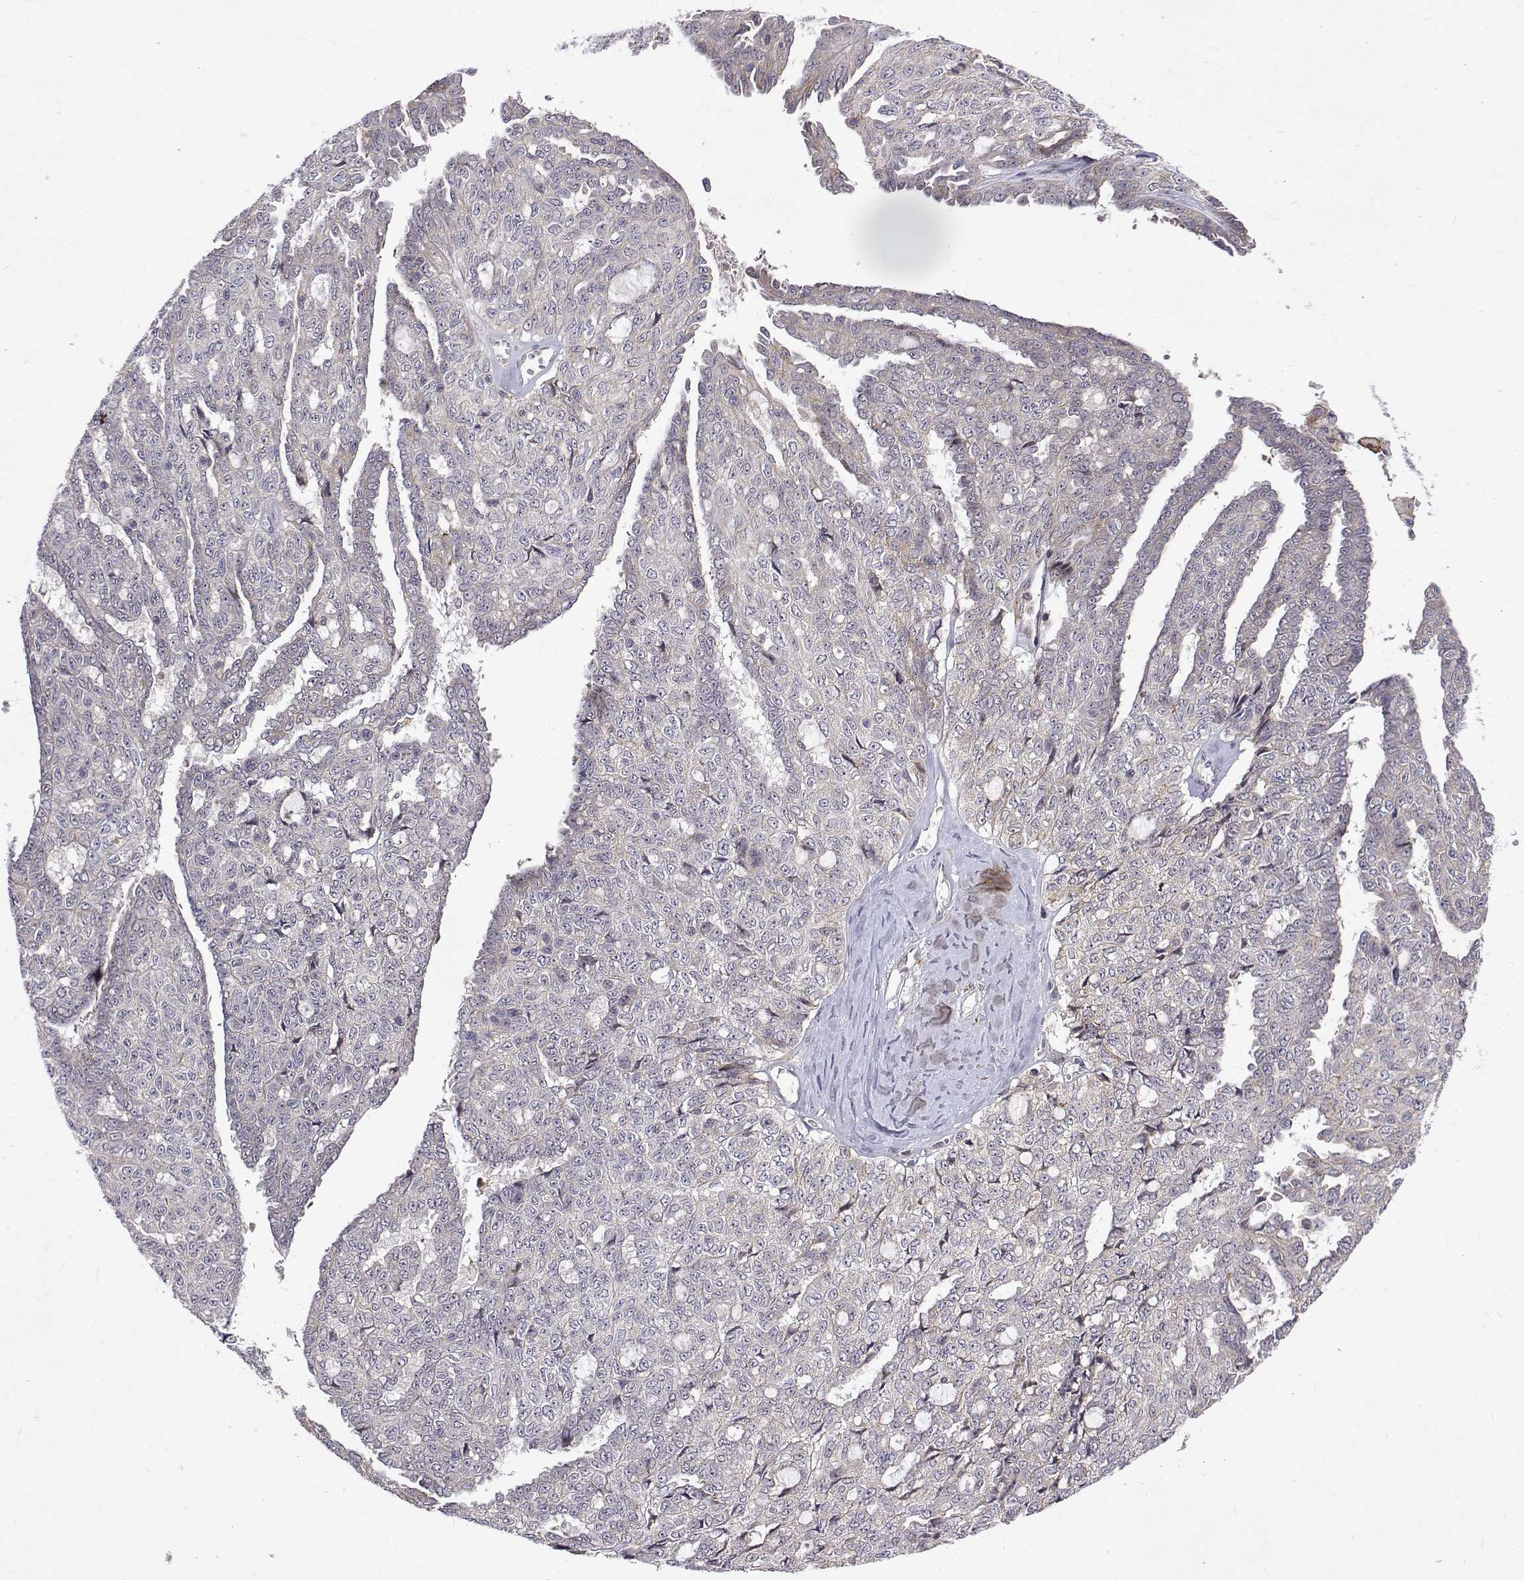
{"staining": {"intensity": "negative", "quantity": "none", "location": "none"}, "tissue": "ovarian cancer", "cell_type": "Tumor cells", "image_type": "cancer", "snomed": [{"axis": "morphology", "description": "Cystadenocarcinoma, serous, NOS"}, {"axis": "topography", "description": "Ovary"}], "caption": "Tumor cells are negative for brown protein staining in ovarian cancer.", "gene": "ALKBH8", "patient": {"sex": "female", "age": 71}}